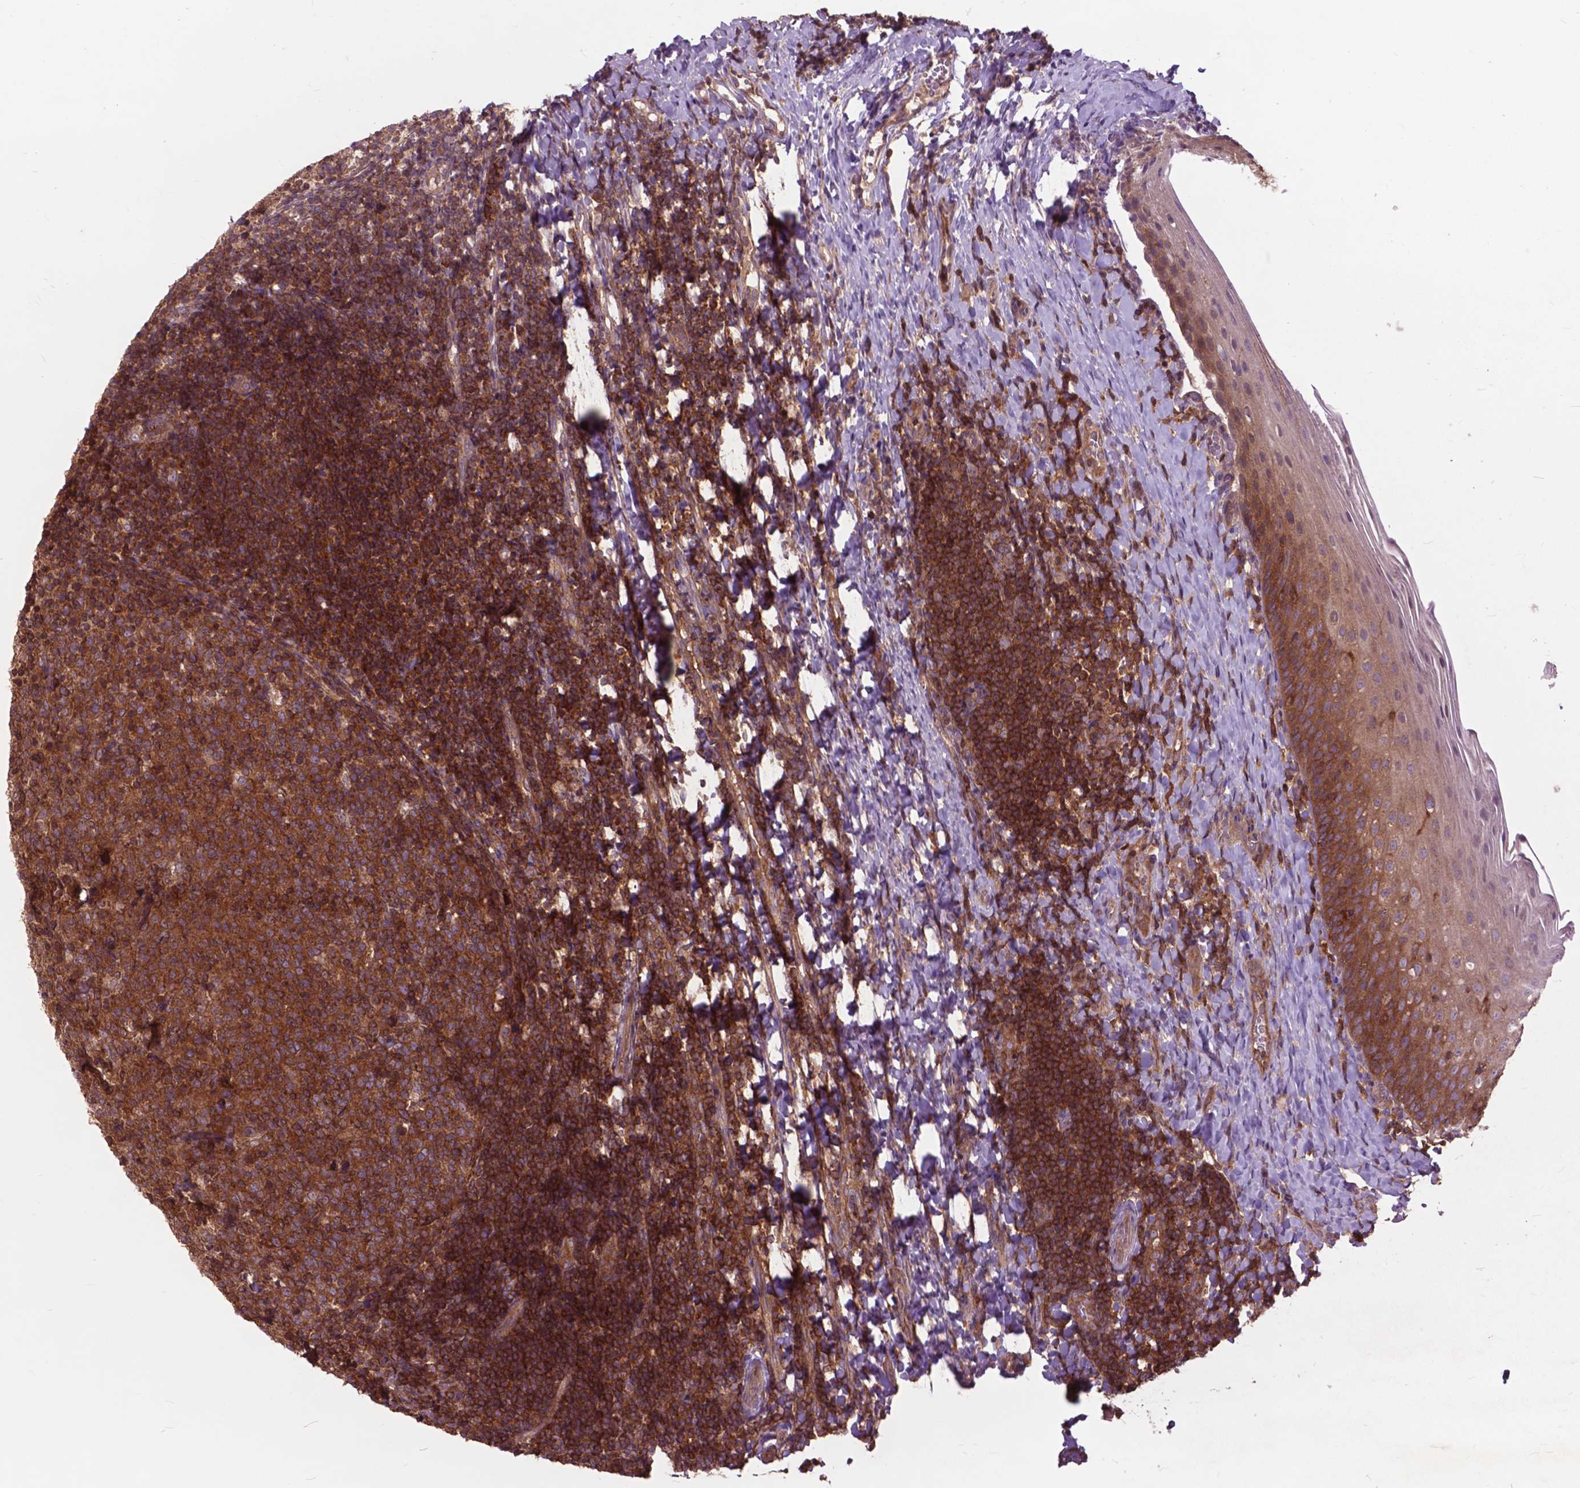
{"staining": {"intensity": "strong", "quantity": ">75%", "location": "cytoplasmic/membranous"}, "tissue": "tonsil", "cell_type": "Germinal center cells", "image_type": "normal", "snomed": [{"axis": "morphology", "description": "Normal tissue, NOS"}, {"axis": "topography", "description": "Tonsil"}], "caption": "Protein expression analysis of normal human tonsil reveals strong cytoplasmic/membranous expression in about >75% of germinal center cells.", "gene": "ARAF", "patient": {"sex": "female", "age": 10}}